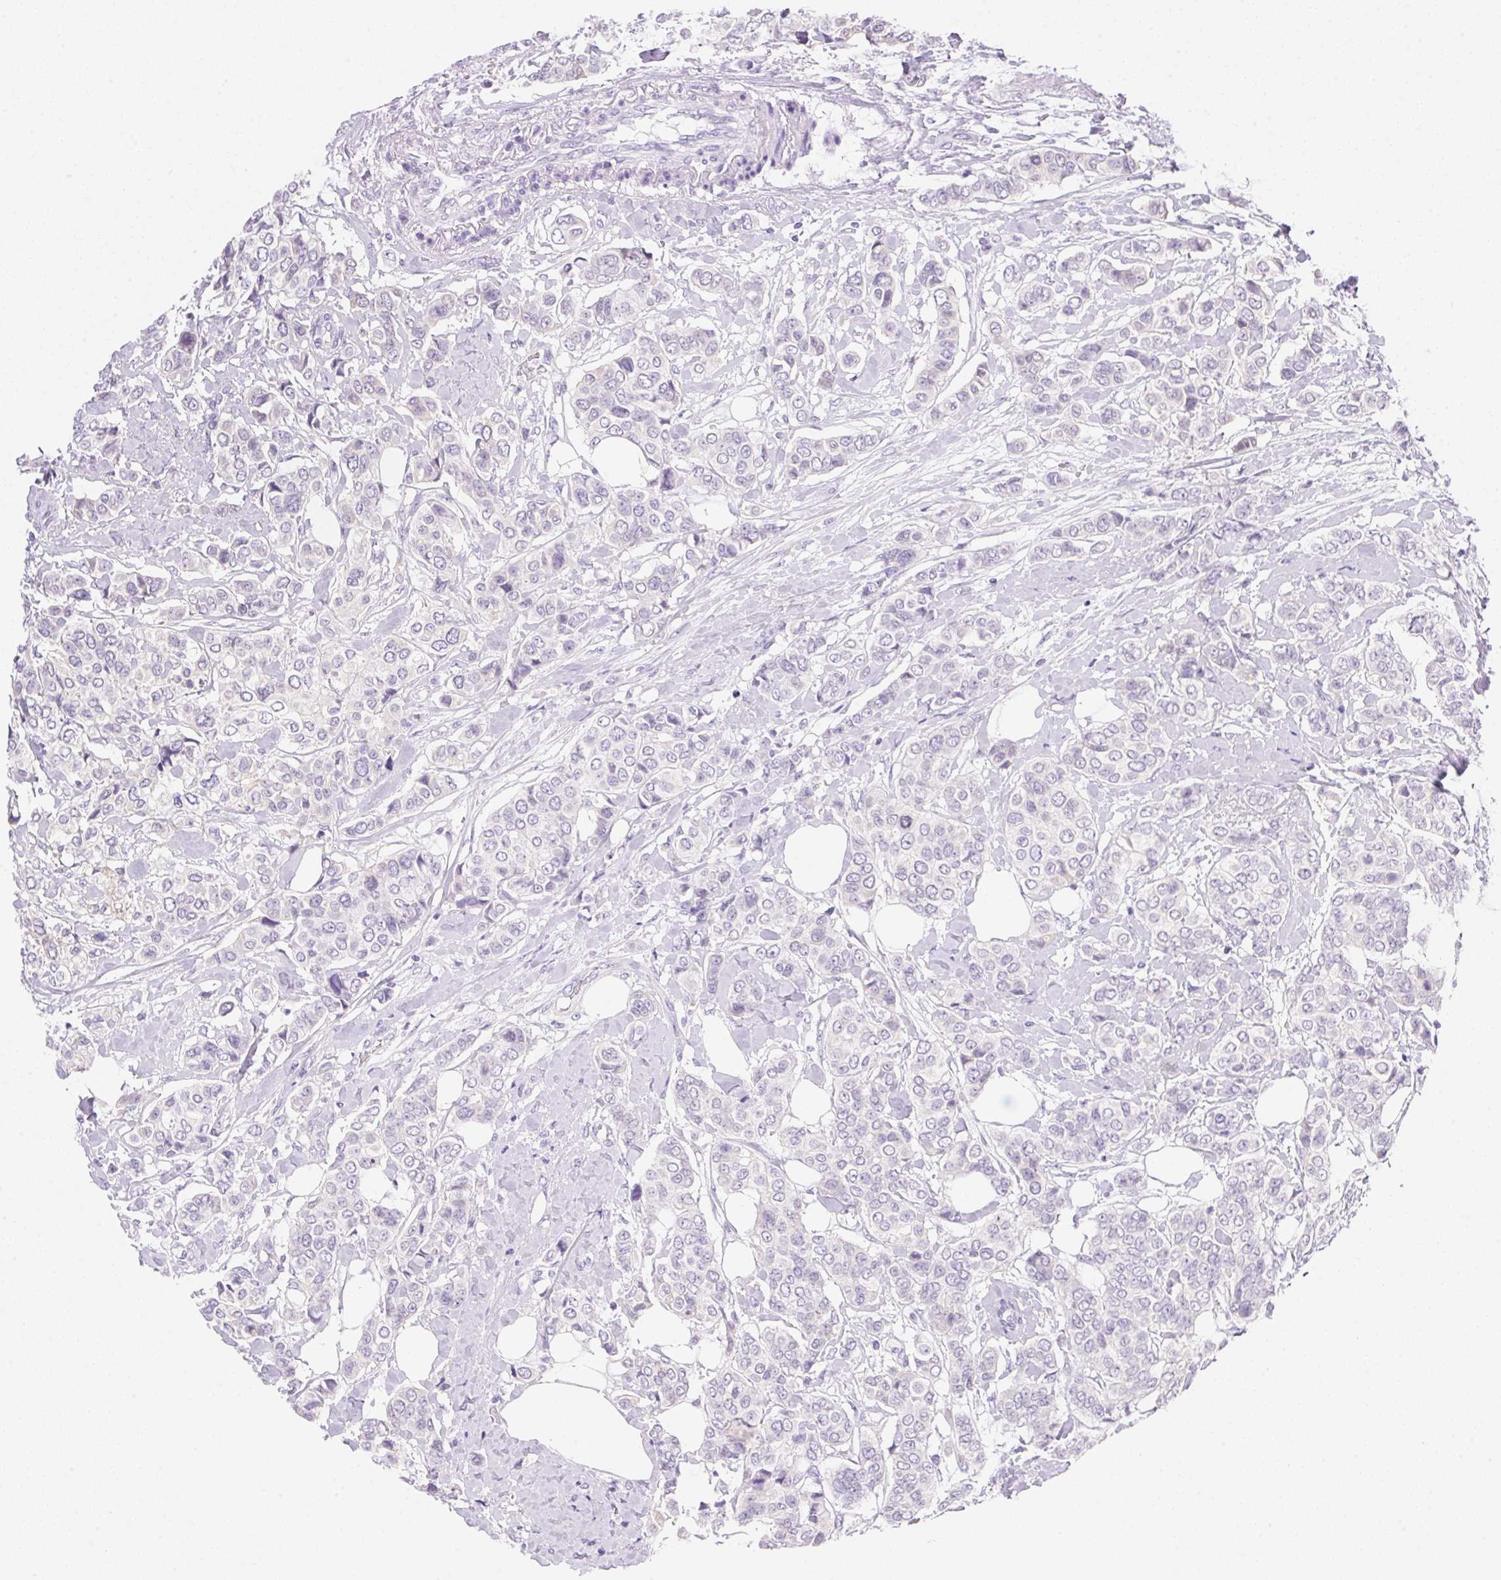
{"staining": {"intensity": "negative", "quantity": "none", "location": "none"}, "tissue": "breast cancer", "cell_type": "Tumor cells", "image_type": "cancer", "snomed": [{"axis": "morphology", "description": "Lobular carcinoma"}, {"axis": "topography", "description": "Breast"}], "caption": "This is an immunohistochemistry (IHC) micrograph of breast cancer (lobular carcinoma). There is no expression in tumor cells.", "gene": "DHCR24", "patient": {"sex": "female", "age": 51}}